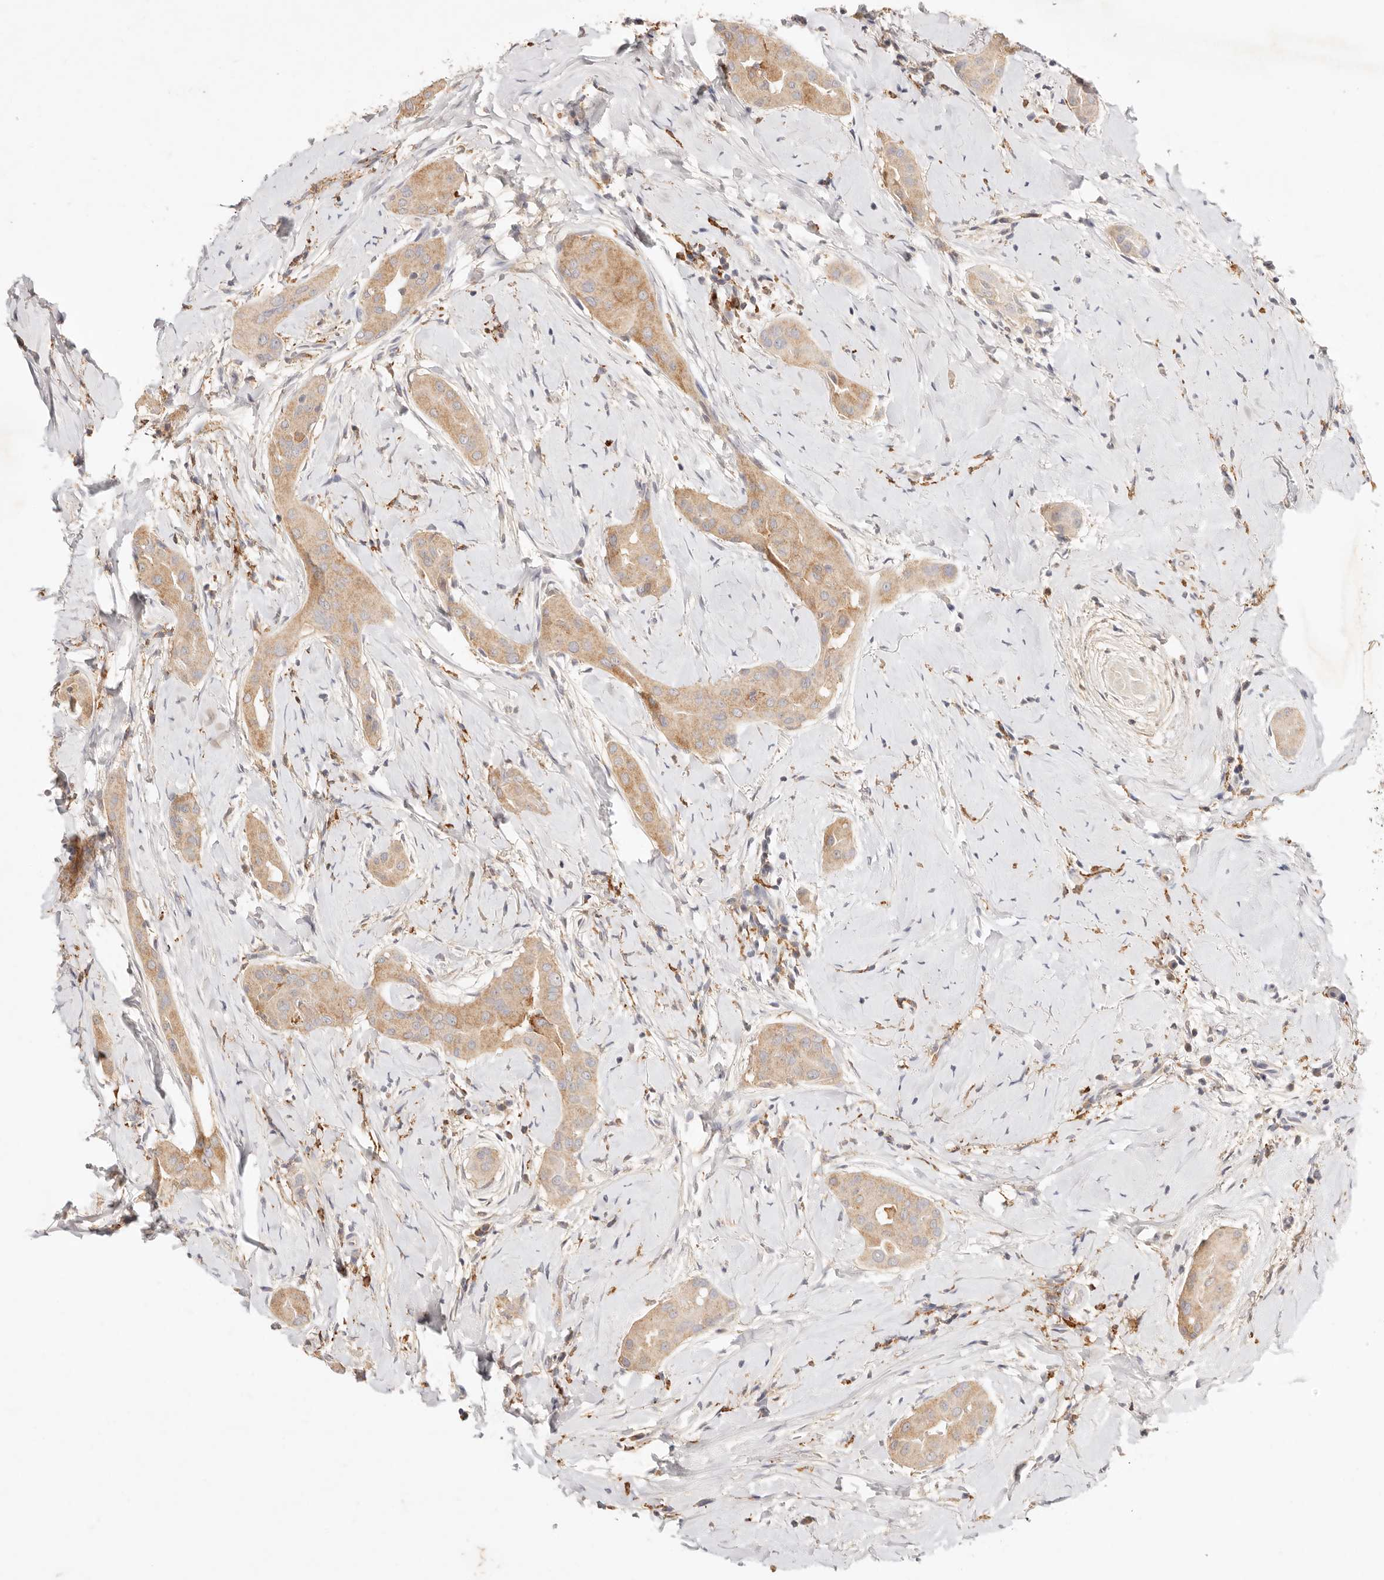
{"staining": {"intensity": "moderate", "quantity": ">75%", "location": "cytoplasmic/membranous"}, "tissue": "thyroid cancer", "cell_type": "Tumor cells", "image_type": "cancer", "snomed": [{"axis": "morphology", "description": "Papillary adenocarcinoma, NOS"}, {"axis": "topography", "description": "Thyroid gland"}], "caption": "Moderate cytoplasmic/membranous protein expression is appreciated in approximately >75% of tumor cells in thyroid cancer (papillary adenocarcinoma).", "gene": "HK2", "patient": {"sex": "male", "age": 33}}